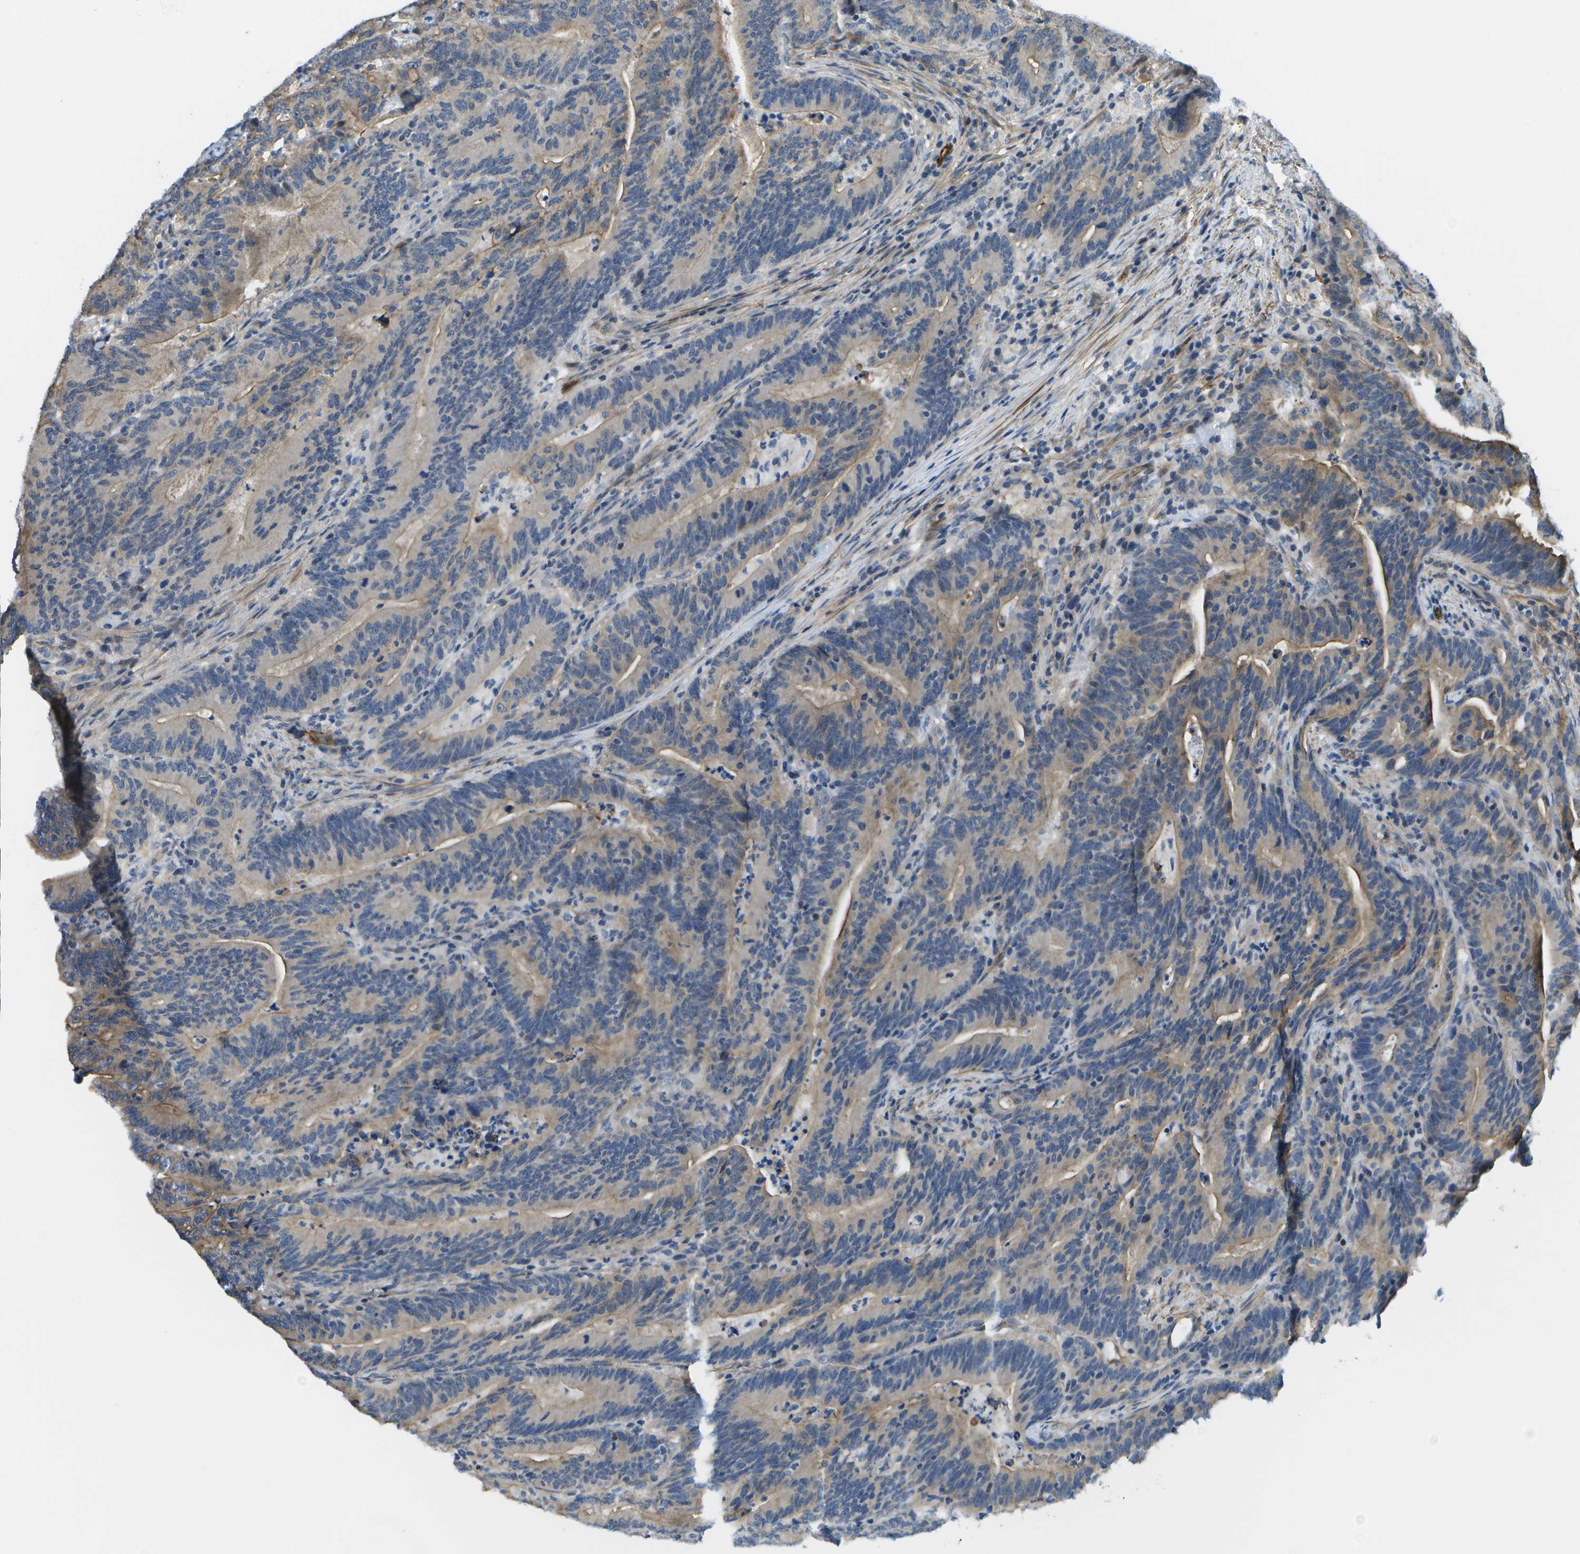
{"staining": {"intensity": "weak", "quantity": "<25%", "location": "cytoplasmic/membranous"}, "tissue": "colorectal cancer", "cell_type": "Tumor cells", "image_type": "cancer", "snomed": [{"axis": "morphology", "description": "Adenocarcinoma, NOS"}, {"axis": "topography", "description": "Colon"}], "caption": "Immunohistochemical staining of human colorectal cancer (adenocarcinoma) demonstrates no significant staining in tumor cells.", "gene": "KIAA0040", "patient": {"sex": "female", "age": 66}}